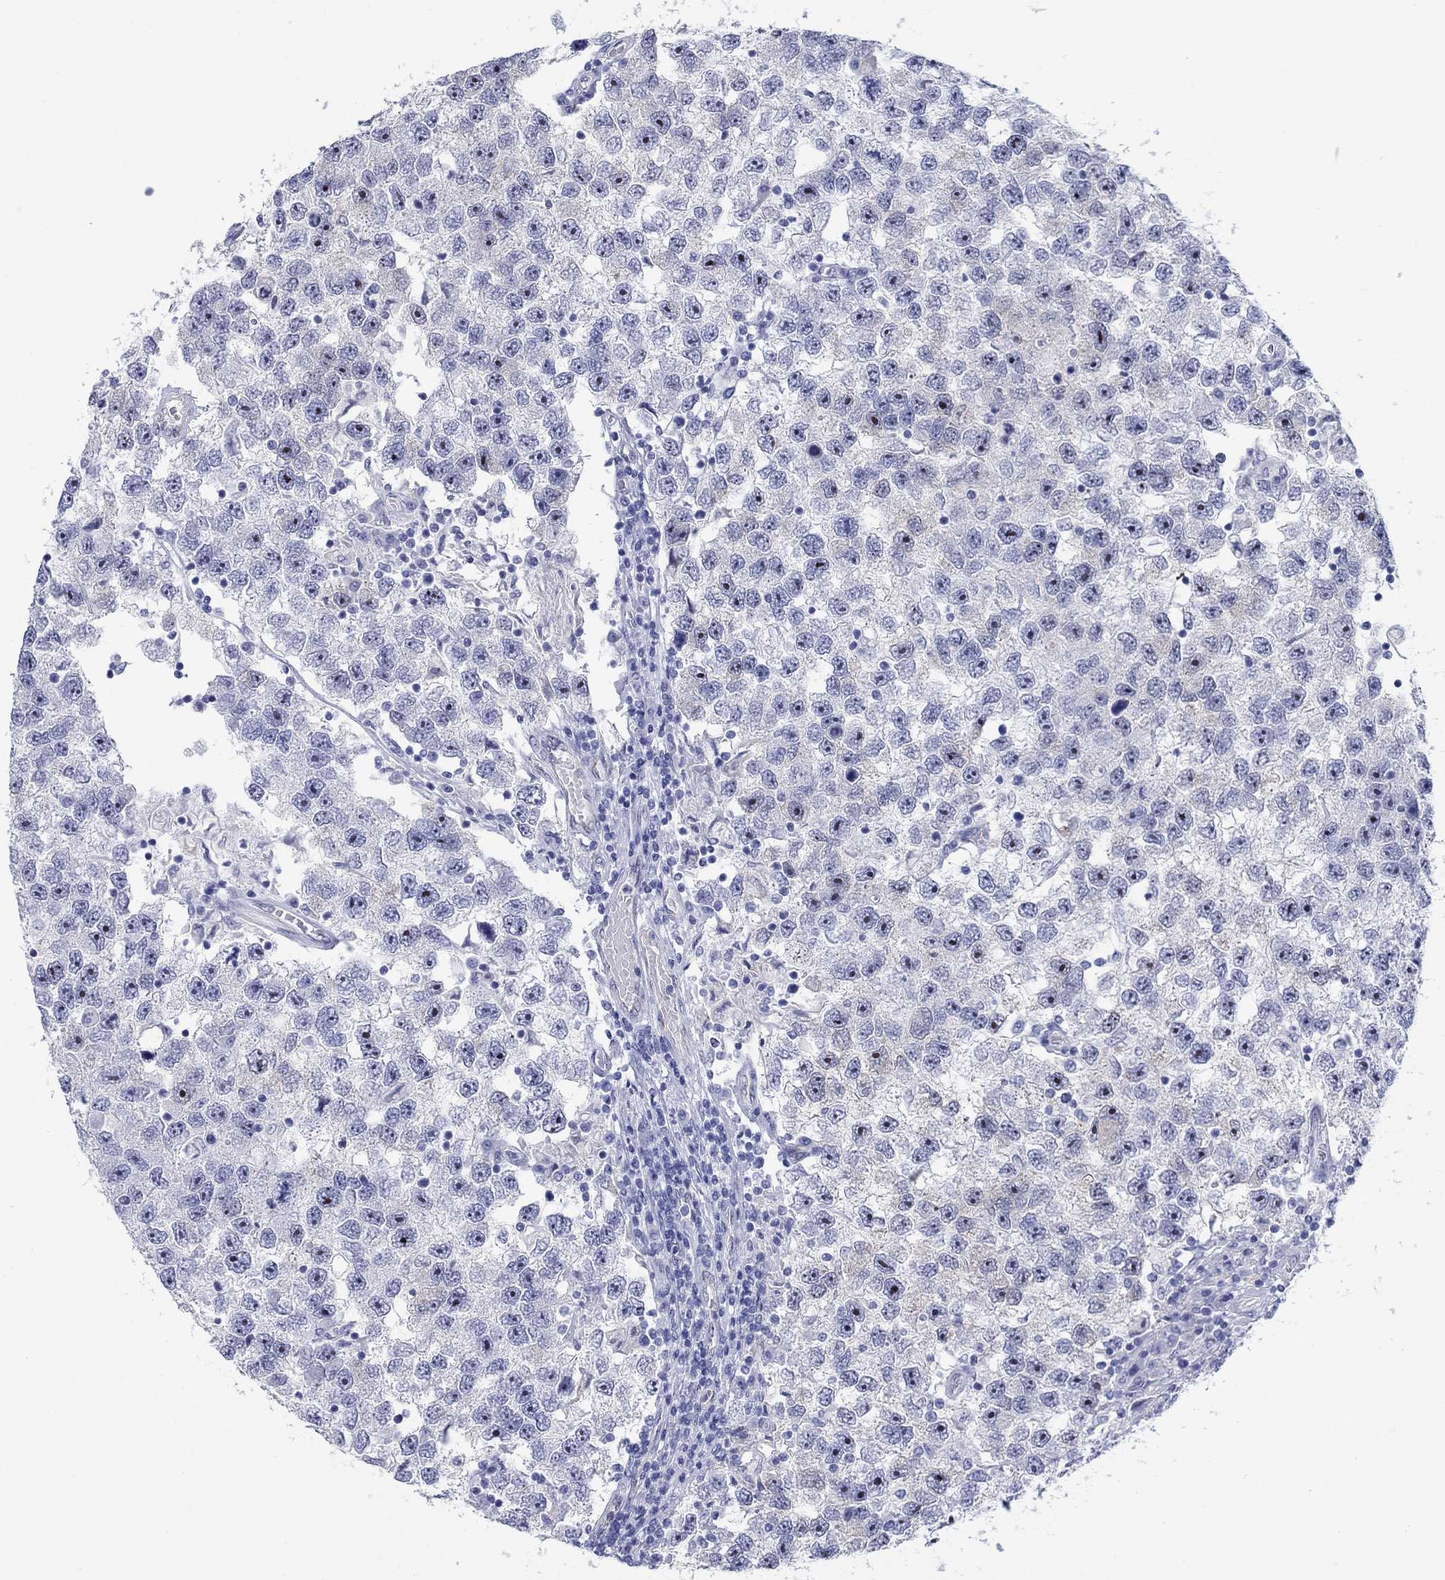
{"staining": {"intensity": "negative", "quantity": "none", "location": "none"}, "tissue": "testis cancer", "cell_type": "Tumor cells", "image_type": "cancer", "snomed": [{"axis": "morphology", "description": "Seminoma, NOS"}, {"axis": "topography", "description": "Testis"}], "caption": "Tumor cells are negative for protein expression in human seminoma (testis). (Stains: DAB IHC with hematoxylin counter stain, Microscopy: brightfield microscopy at high magnification).", "gene": "AKR1C2", "patient": {"sex": "male", "age": 26}}